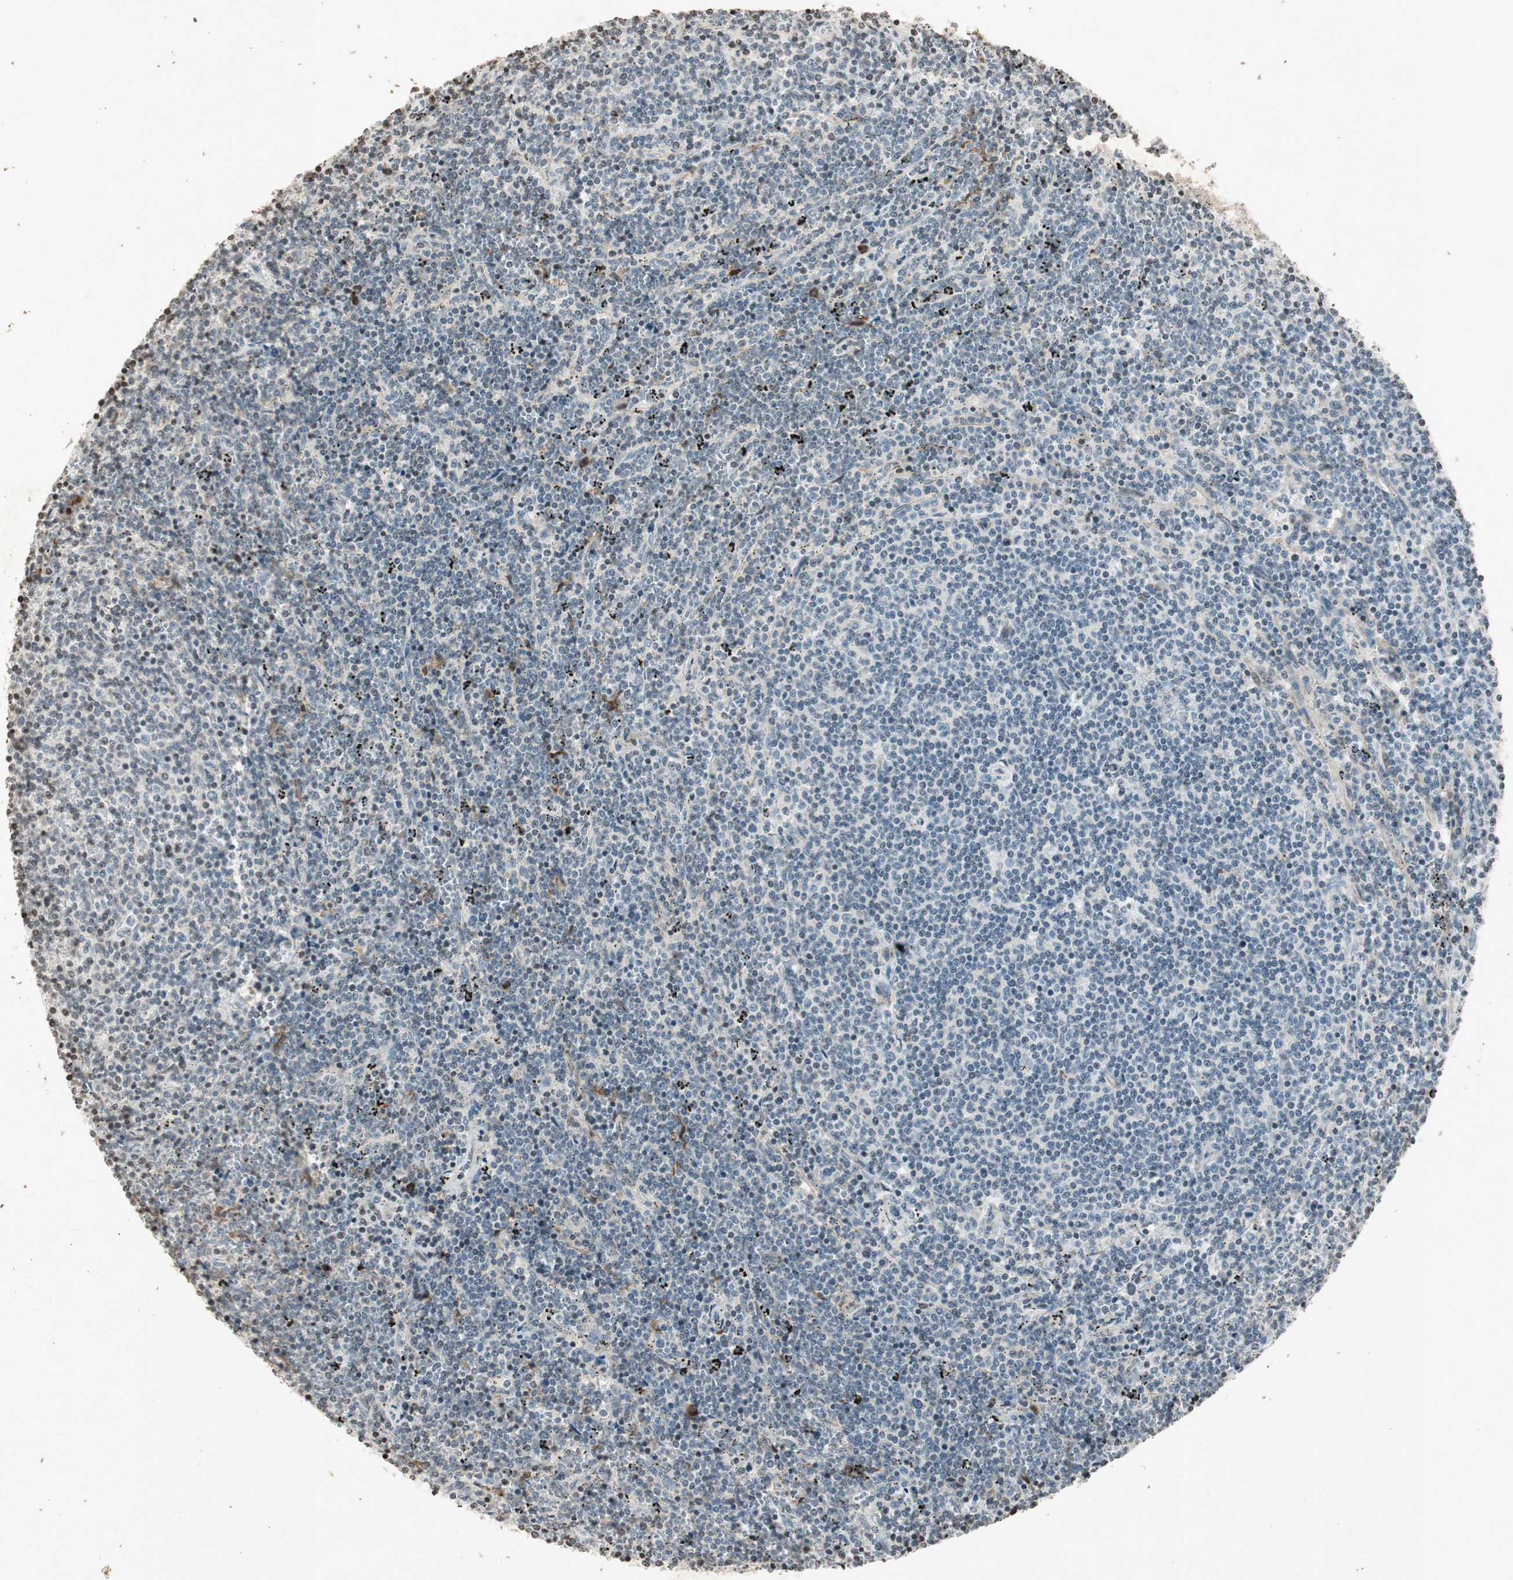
{"staining": {"intensity": "negative", "quantity": "none", "location": "none"}, "tissue": "lymphoma", "cell_type": "Tumor cells", "image_type": "cancer", "snomed": [{"axis": "morphology", "description": "Malignant lymphoma, non-Hodgkin's type, Low grade"}, {"axis": "topography", "description": "Spleen"}], "caption": "A micrograph of human malignant lymphoma, non-Hodgkin's type (low-grade) is negative for staining in tumor cells.", "gene": "PRKG1", "patient": {"sex": "female", "age": 50}}